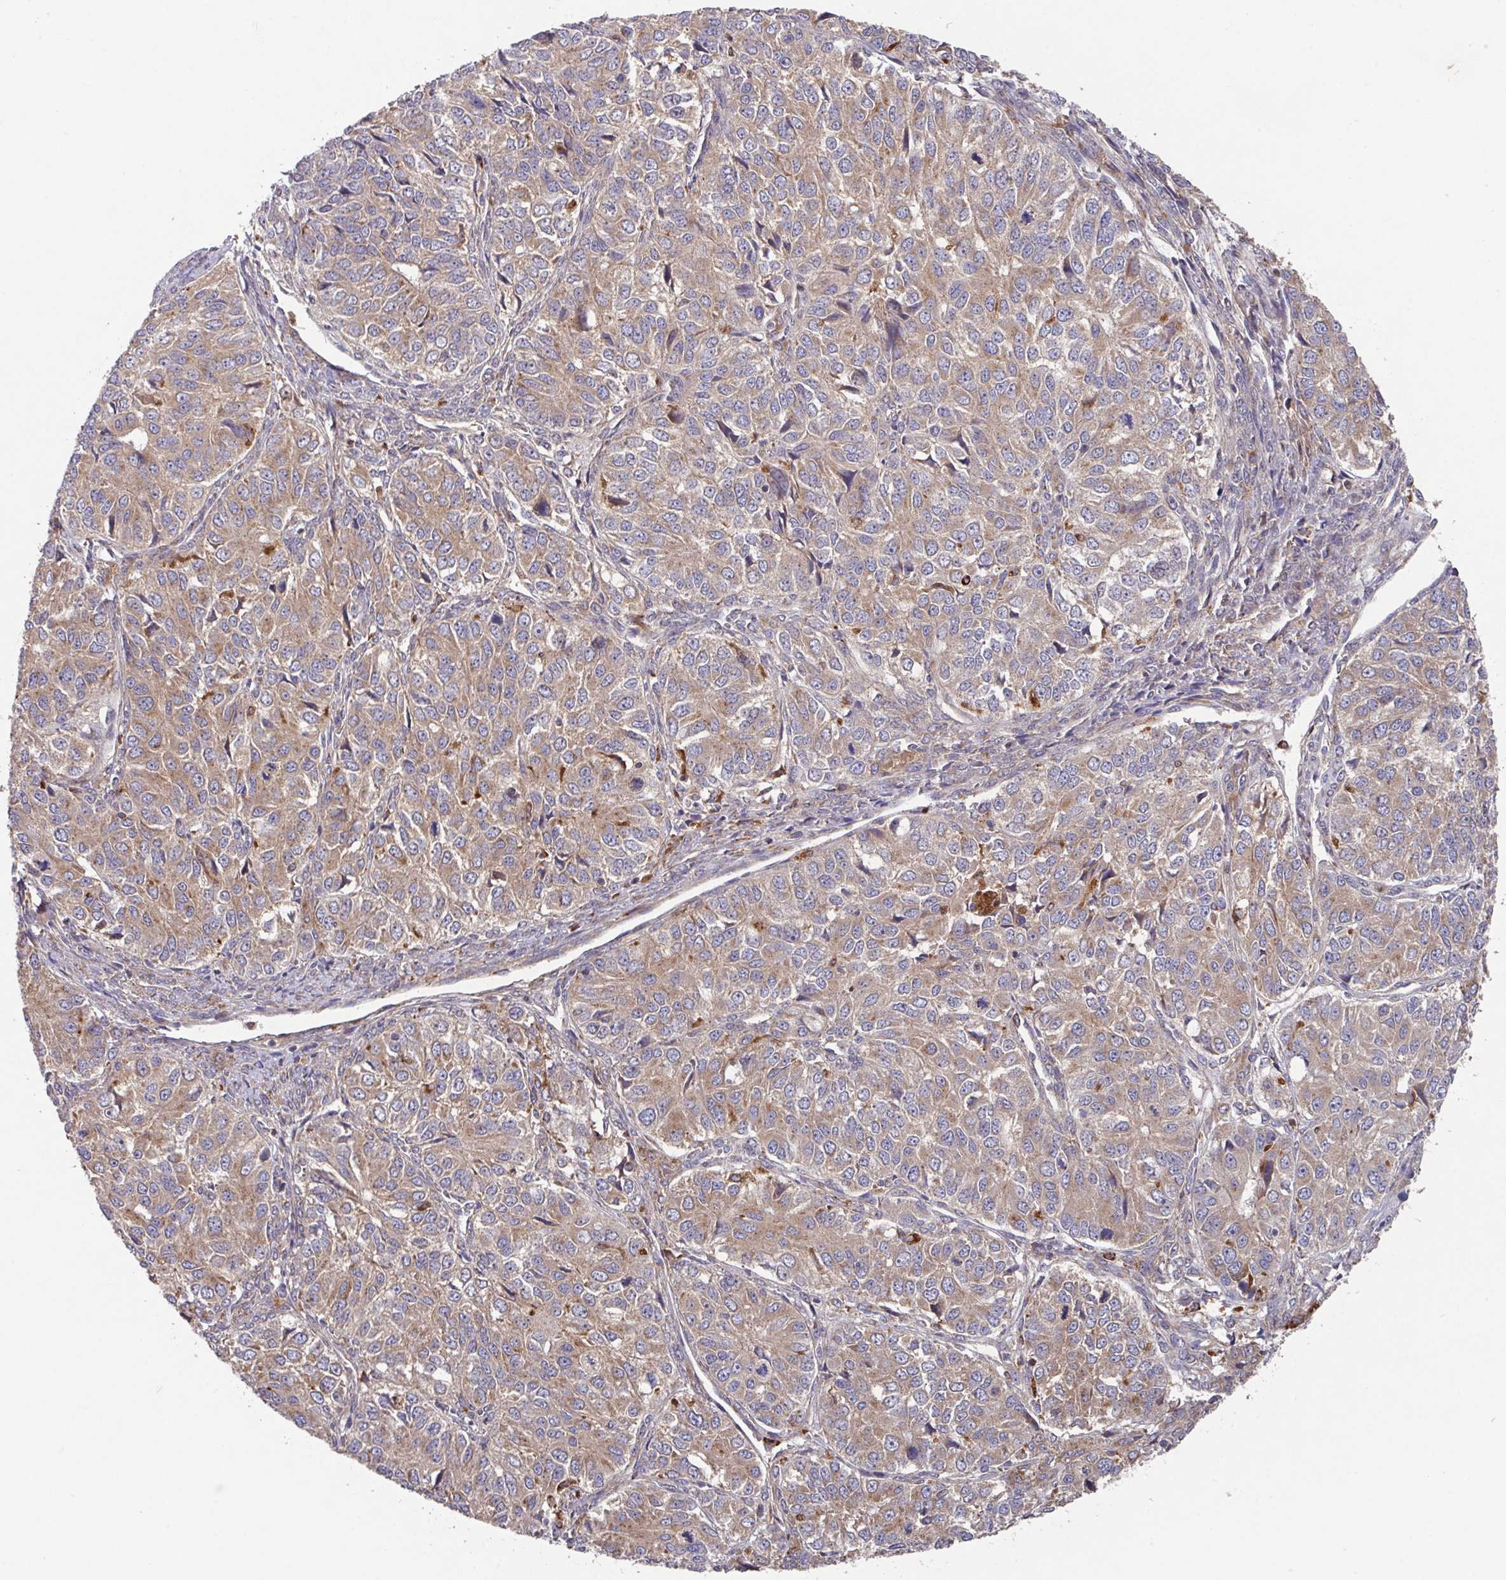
{"staining": {"intensity": "weak", "quantity": ">75%", "location": "cytoplasmic/membranous"}, "tissue": "ovarian cancer", "cell_type": "Tumor cells", "image_type": "cancer", "snomed": [{"axis": "morphology", "description": "Carcinoma, endometroid"}, {"axis": "topography", "description": "Ovary"}], "caption": "Protein expression analysis of human endometroid carcinoma (ovarian) reveals weak cytoplasmic/membranous positivity in about >75% of tumor cells. (Brightfield microscopy of DAB IHC at high magnification).", "gene": "TRIM14", "patient": {"sex": "female", "age": 51}}